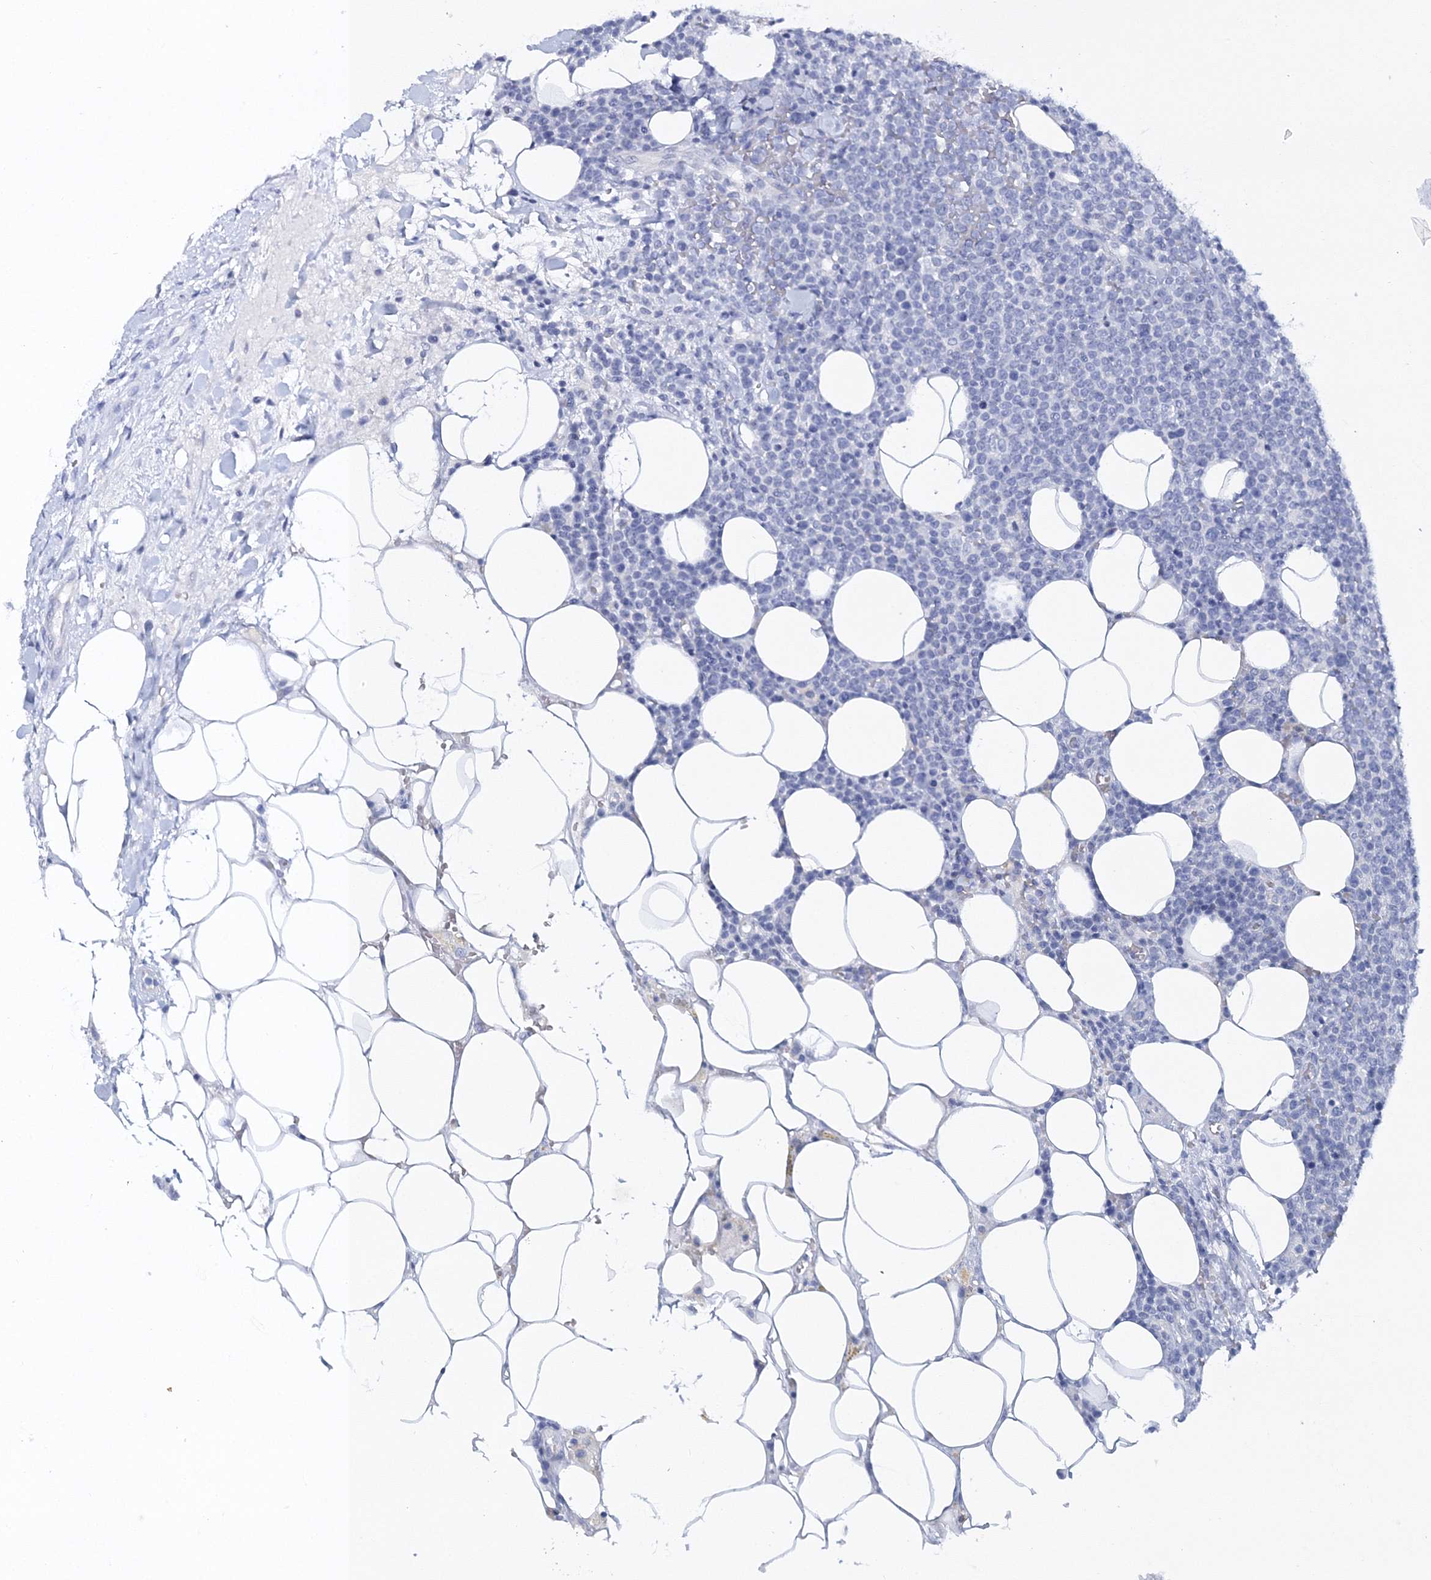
{"staining": {"intensity": "negative", "quantity": "none", "location": "none"}, "tissue": "lymphoma", "cell_type": "Tumor cells", "image_type": "cancer", "snomed": [{"axis": "morphology", "description": "Malignant lymphoma, non-Hodgkin's type, High grade"}, {"axis": "topography", "description": "Lymph node"}], "caption": "The image exhibits no significant staining in tumor cells of lymphoma. (Immunohistochemistry (ihc), brightfield microscopy, high magnification).", "gene": "MYOZ2", "patient": {"sex": "male", "age": 61}}